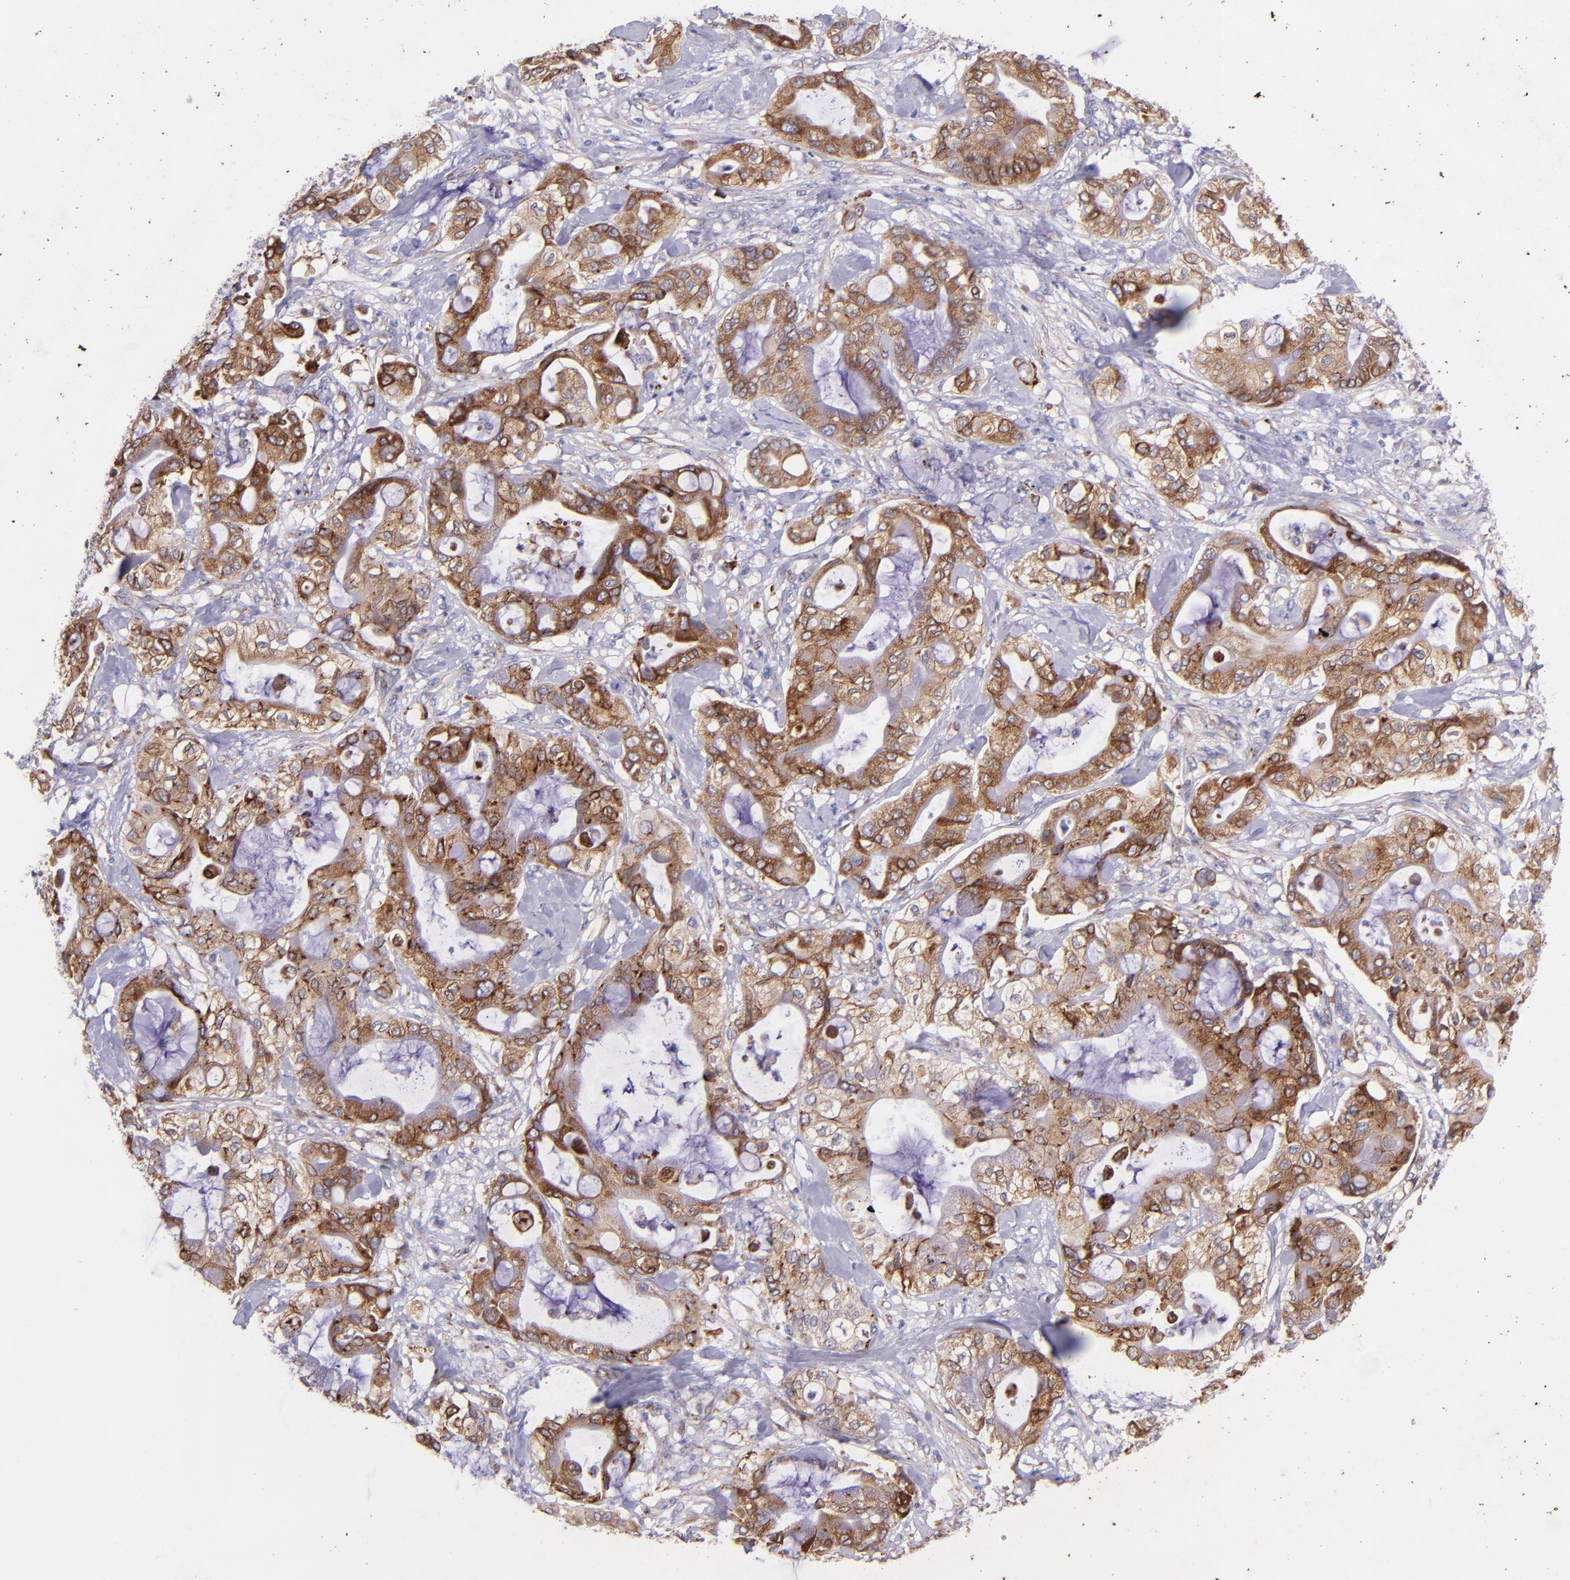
{"staining": {"intensity": "strong", "quantity": ">75%", "location": "cytoplasmic/membranous"}, "tissue": "pancreatic cancer", "cell_type": "Tumor cells", "image_type": "cancer", "snomed": [{"axis": "morphology", "description": "Adenocarcinoma, NOS"}, {"axis": "morphology", "description": "Adenocarcinoma, metastatic, NOS"}, {"axis": "topography", "description": "Lymph node"}, {"axis": "topography", "description": "Pancreas"}, {"axis": "topography", "description": "Duodenum"}], "caption": "Immunohistochemical staining of pancreatic cancer (metastatic adenocarcinoma) displays strong cytoplasmic/membranous protein positivity in approximately >75% of tumor cells. Nuclei are stained in blue.", "gene": "RET", "patient": {"sex": "female", "age": 64}}